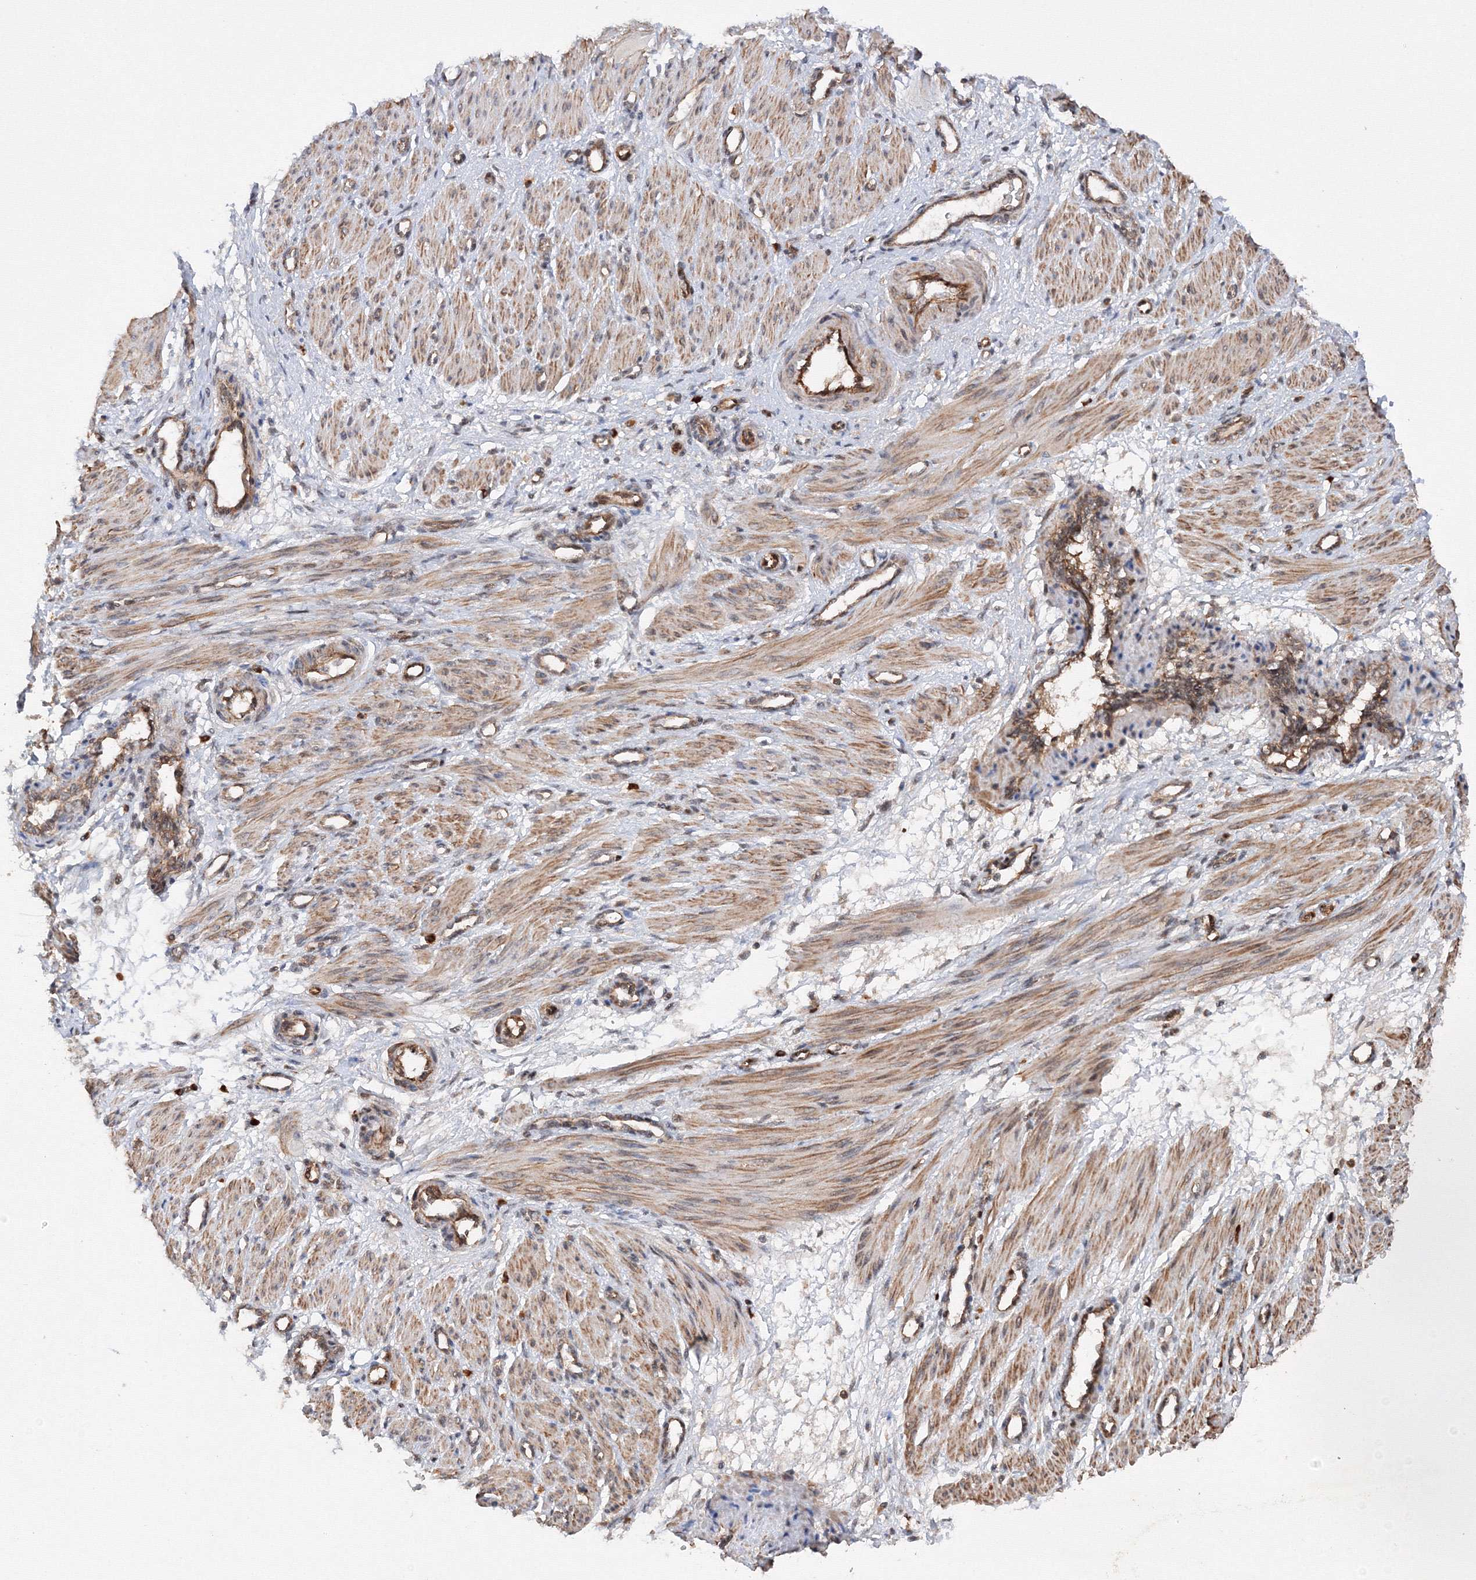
{"staining": {"intensity": "moderate", "quantity": ">75%", "location": "cytoplasmic/membranous"}, "tissue": "smooth muscle", "cell_type": "Smooth muscle cells", "image_type": "normal", "snomed": [{"axis": "morphology", "description": "Normal tissue, NOS"}, {"axis": "topography", "description": "Endometrium"}], "caption": "Protein expression analysis of unremarkable human smooth muscle reveals moderate cytoplasmic/membranous expression in about >75% of smooth muscle cells. (brown staining indicates protein expression, while blue staining denotes nuclei).", "gene": "DCTD", "patient": {"sex": "female", "age": 33}}